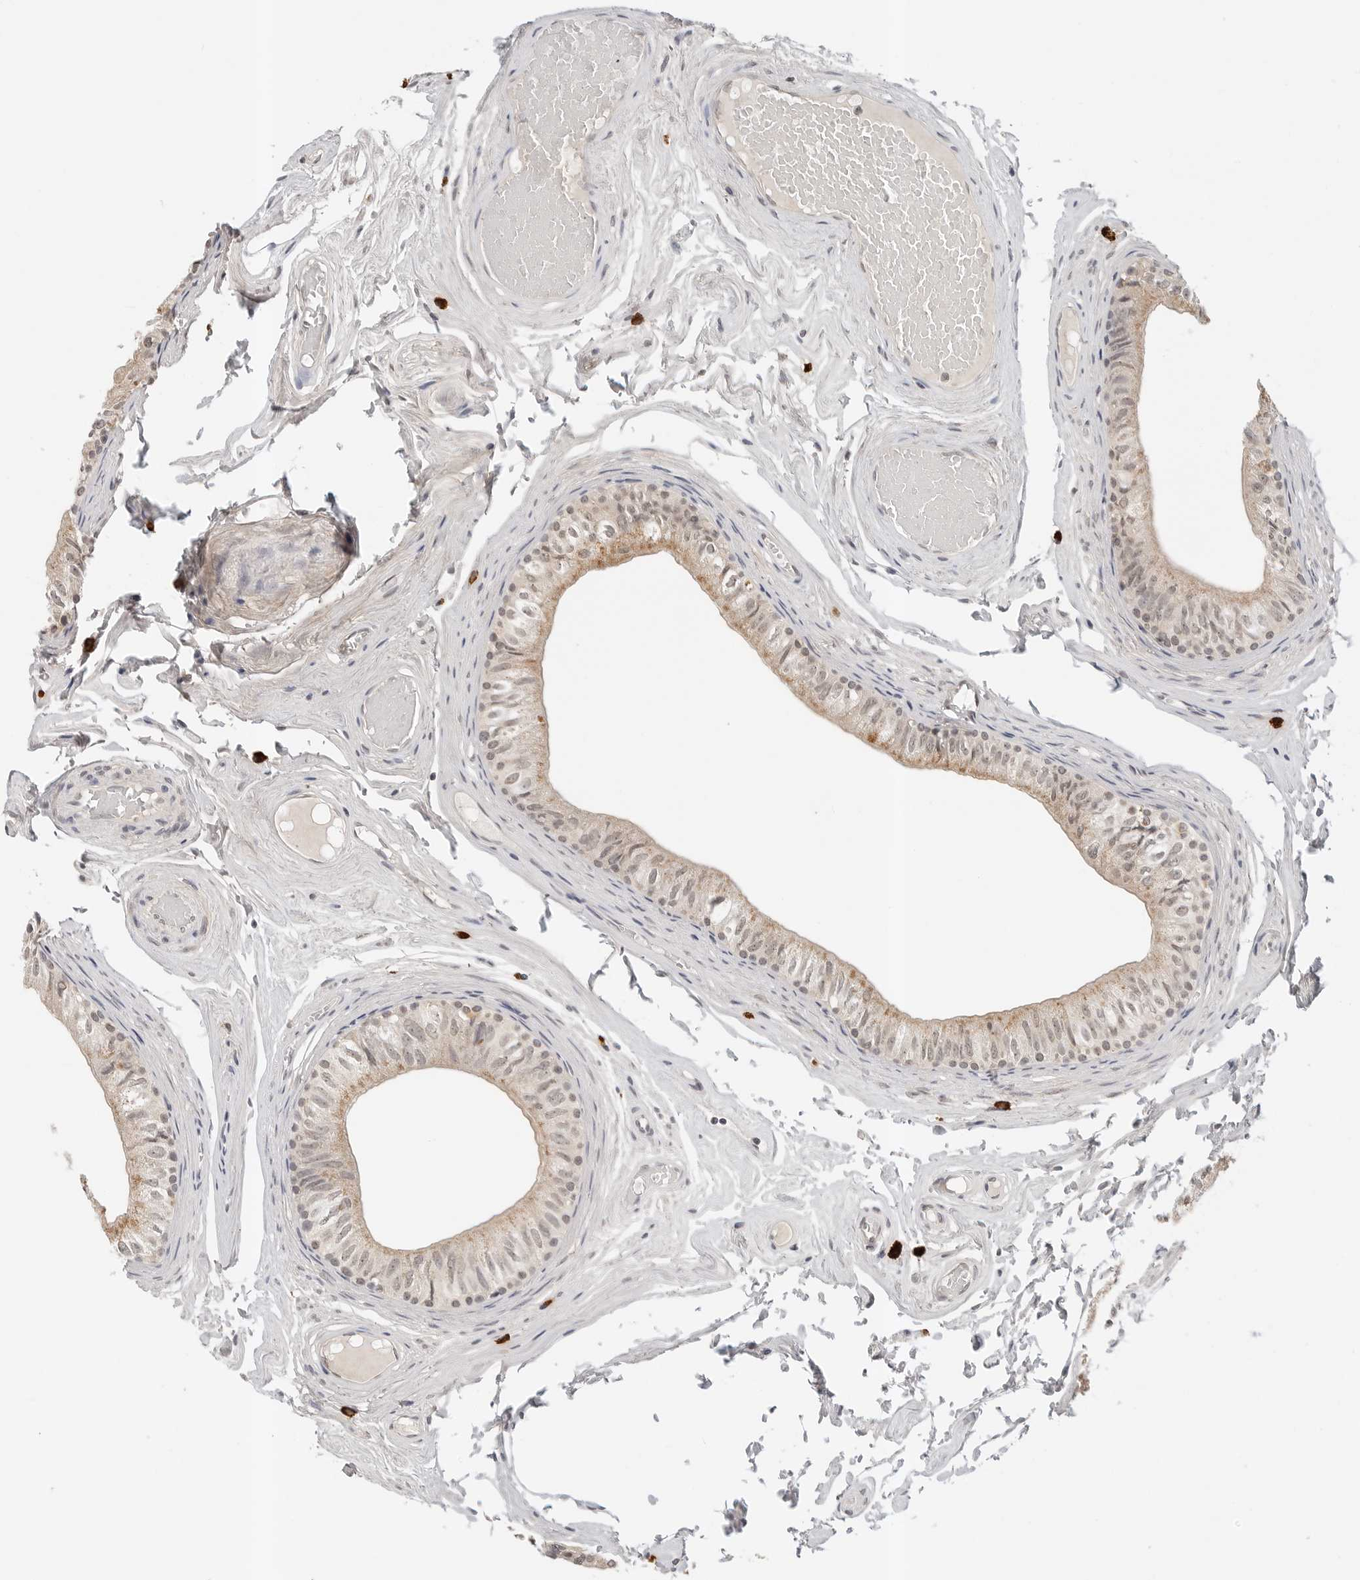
{"staining": {"intensity": "moderate", "quantity": "<25%", "location": "cytoplasmic/membranous"}, "tissue": "epididymis", "cell_type": "Glandular cells", "image_type": "normal", "snomed": [{"axis": "morphology", "description": "Normal tissue, NOS"}, {"axis": "topography", "description": "Epididymis"}], "caption": "Immunohistochemical staining of normal epididymis shows moderate cytoplasmic/membranous protein staining in approximately <25% of glandular cells.", "gene": "IL24", "patient": {"sex": "male", "age": 79}}